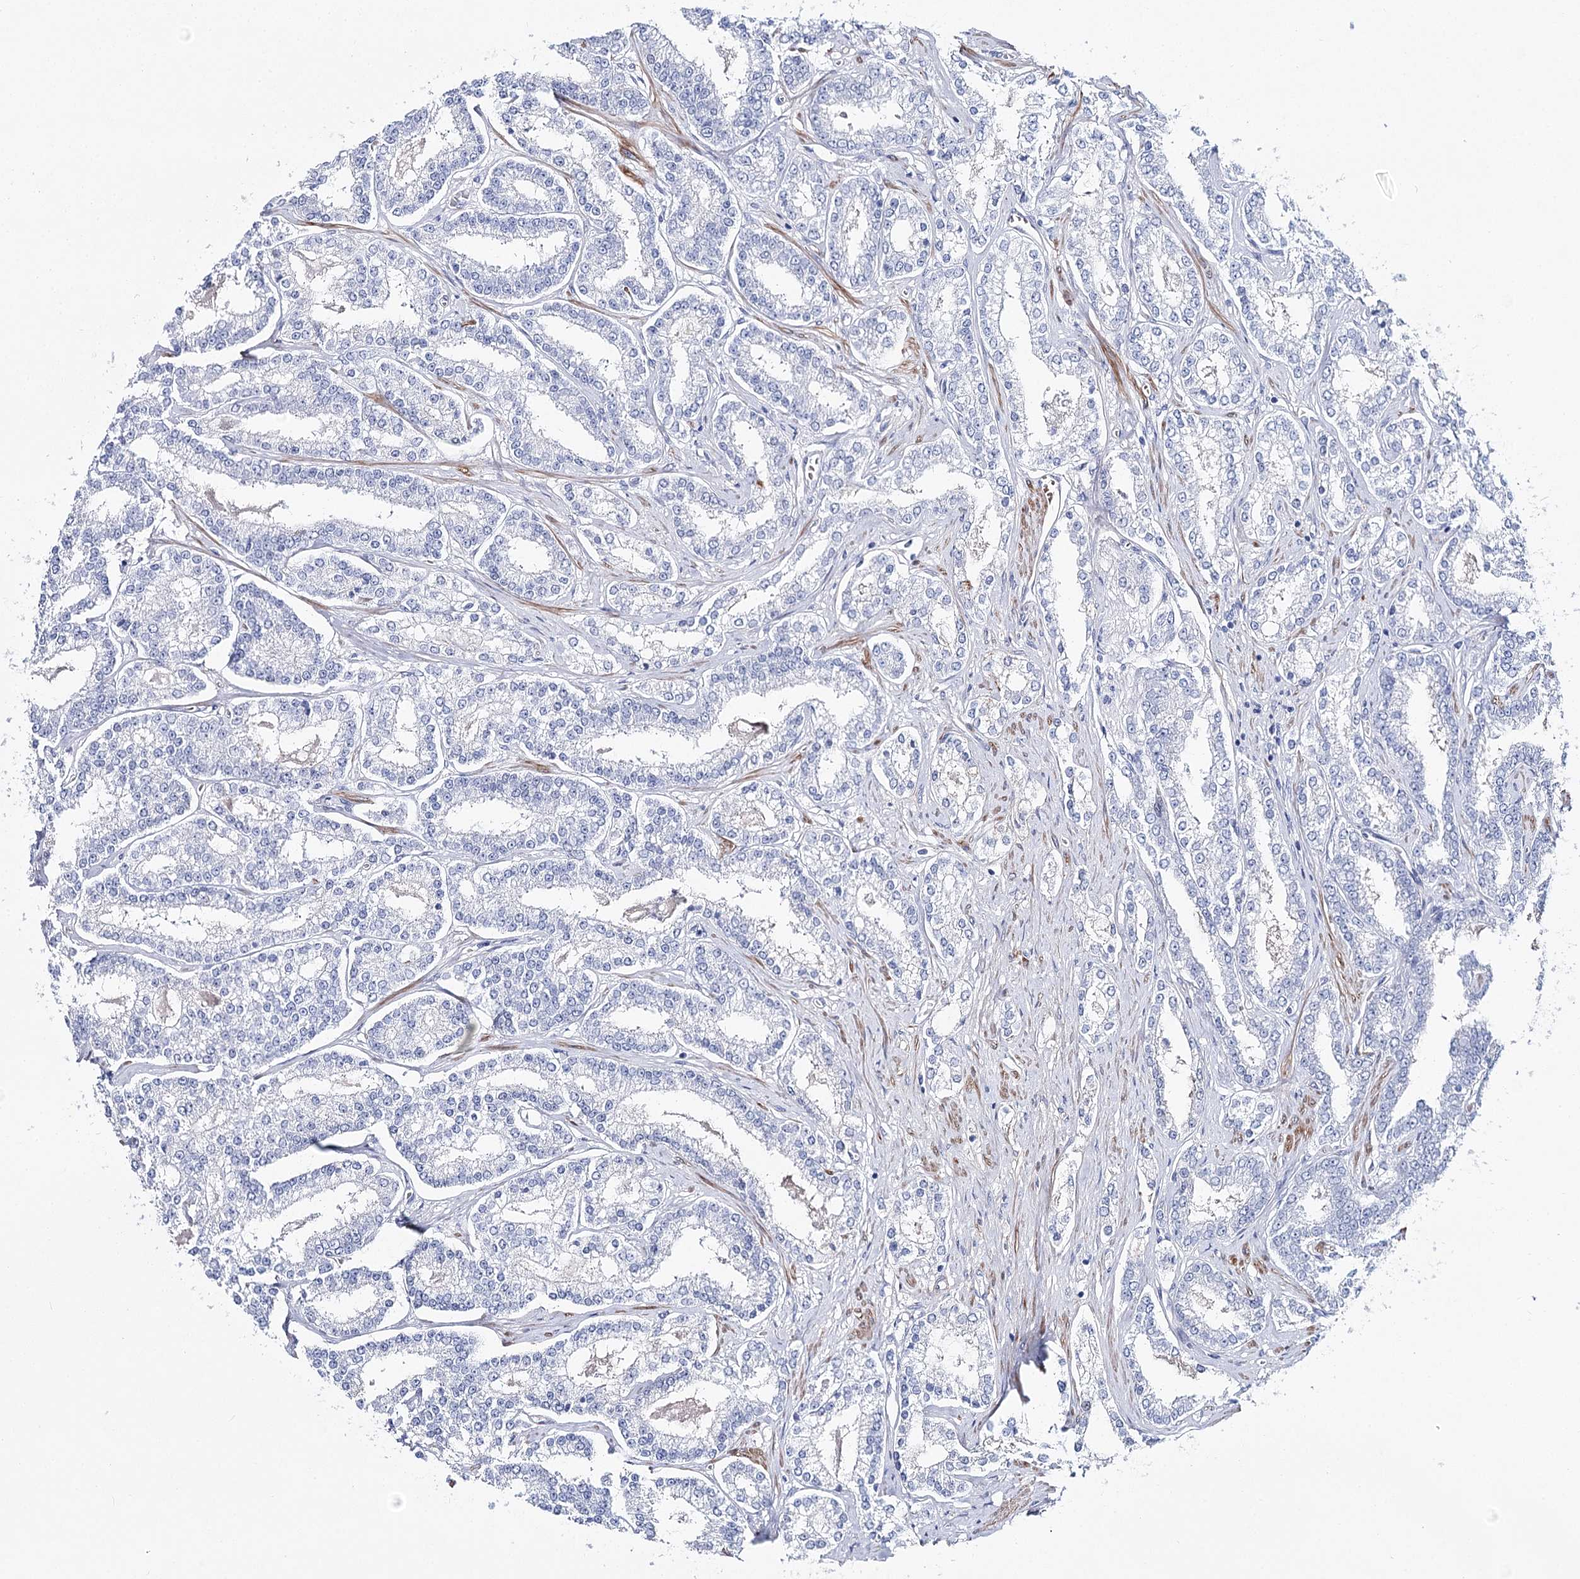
{"staining": {"intensity": "negative", "quantity": "none", "location": "none"}, "tissue": "prostate cancer", "cell_type": "Tumor cells", "image_type": "cancer", "snomed": [{"axis": "morphology", "description": "Normal tissue, NOS"}, {"axis": "morphology", "description": "Adenocarcinoma, High grade"}, {"axis": "topography", "description": "Prostate"}], "caption": "An IHC image of prostate cancer (high-grade adenocarcinoma) is shown. There is no staining in tumor cells of prostate cancer (high-grade adenocarcinoma).", "gene": "ANKRD23", "patient": {"sex": "male", "age": 83}}